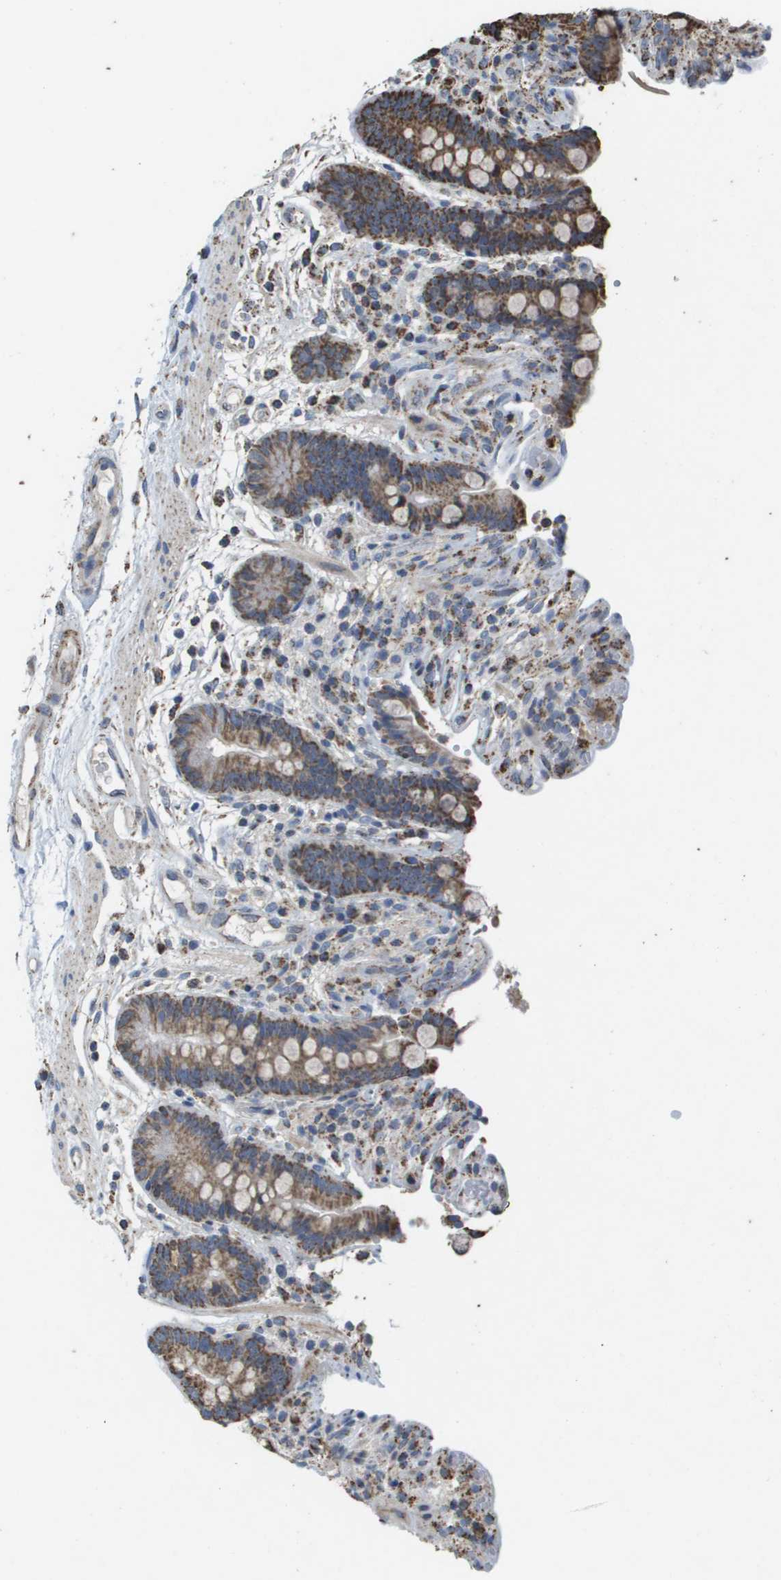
{"staining": {"intensity": "moderate", "quantity": ">75%", "location": "cytoplasmic/membranous"}, "tissue": "colon", "cell_type": "Endothelial cells", "image_type": "normal", "snomed": [{"axis": "morphology", "description": "Normal tissue, NOS"}, {"axis": "topography", "description": "Colon"}], "caption": "Immunohistochemistry photomicrograph of unremarkable colon: human colon stained using immunohistochemistry displays medium levels of moderate protein expression localized specifically in the cytoplasmic/membranous of endothelial cells, appearing as a cytoplasmic/membranous brown color.", "gene": "HSPE1", "patient": {"sex": "male", "age": 73}}